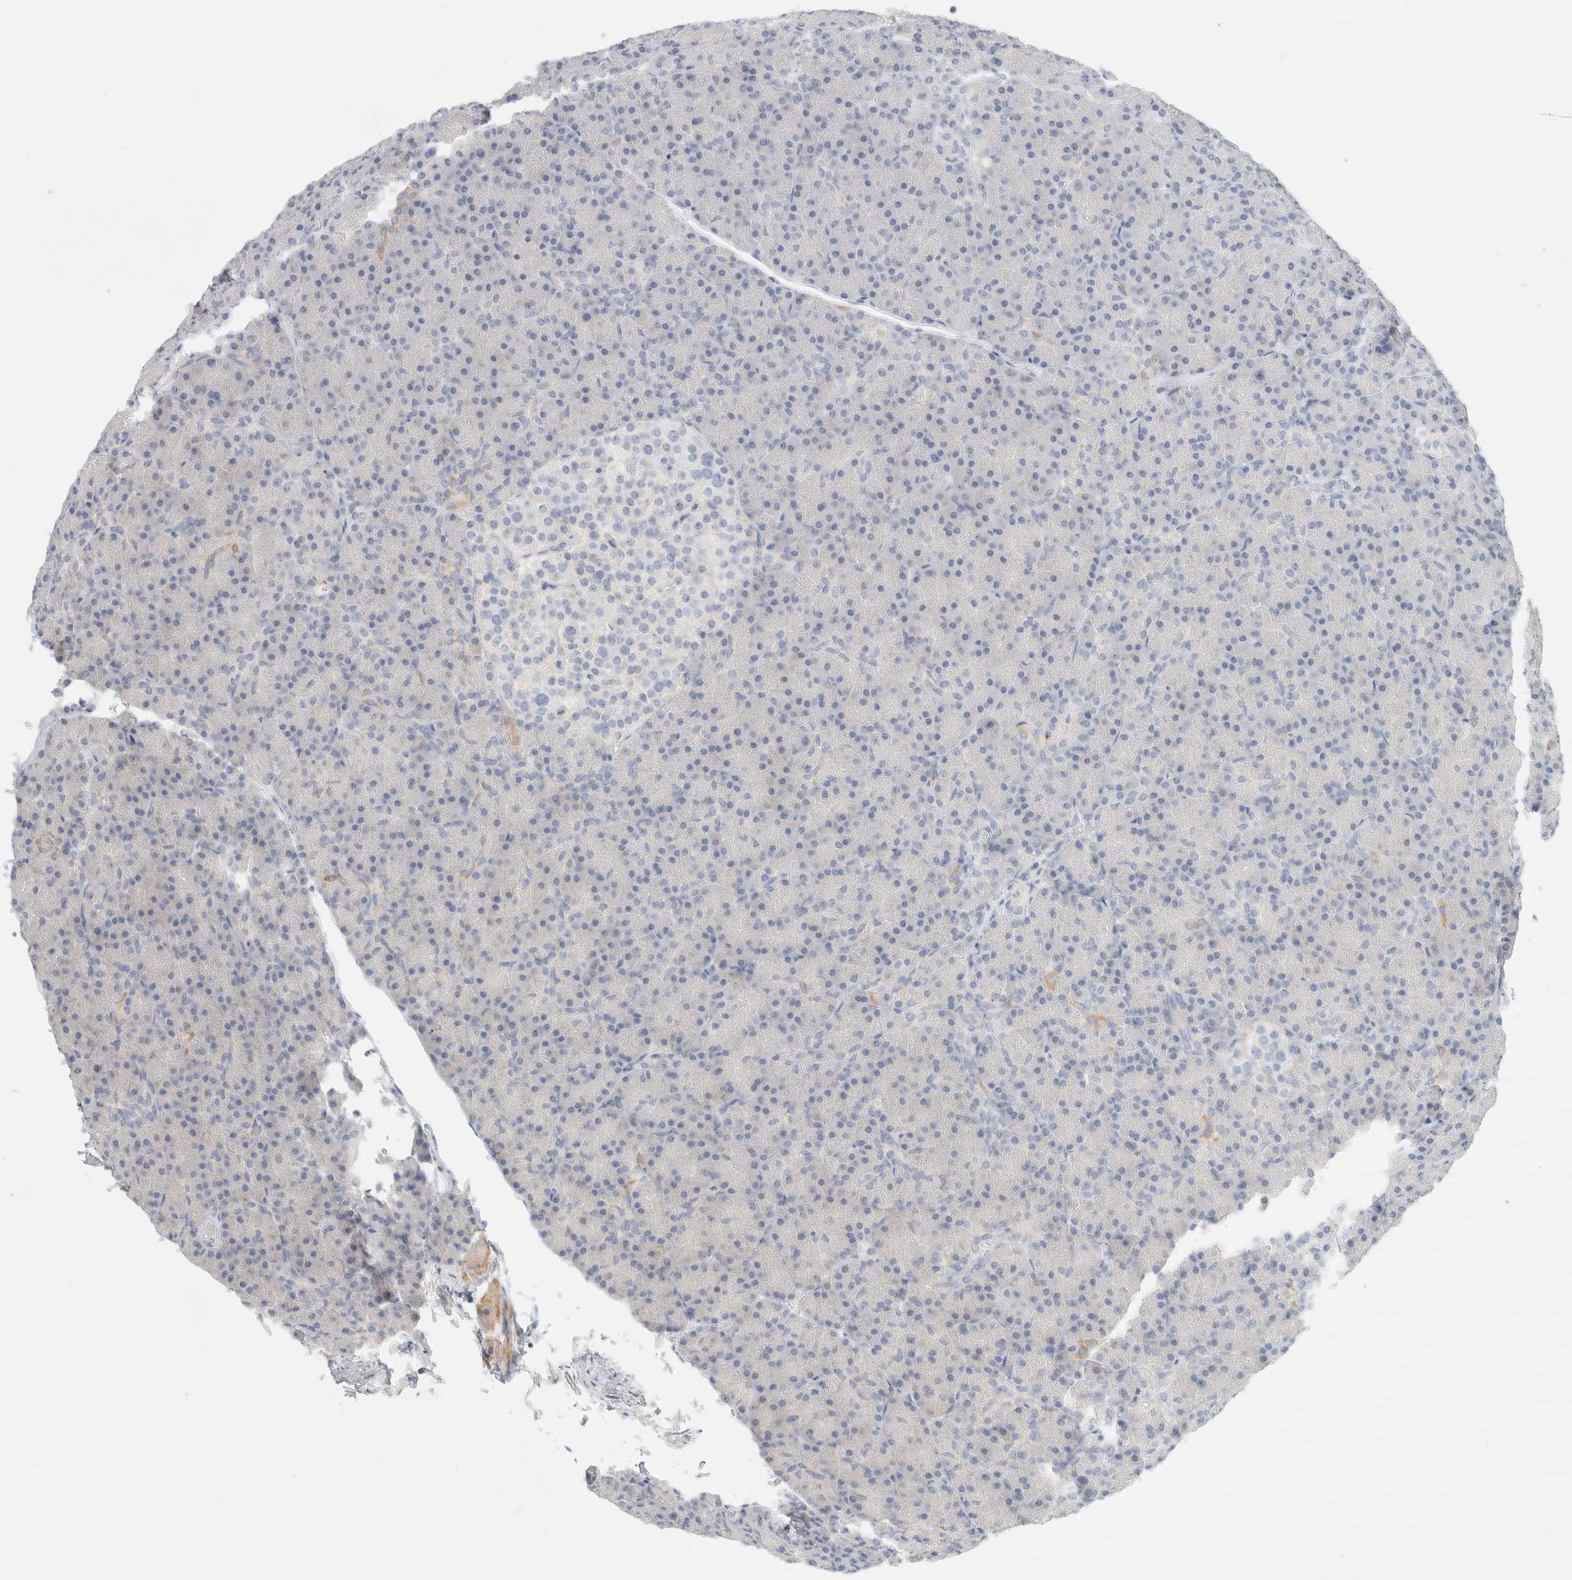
{"staining": {"intensity": "negative", "quantity": "none", "location": "none"}, "tissue": "pancreas", "cell_type": "Exocrine glandular cells", "image_type": "normal", "snomed": [{"axis": "morphology", "description": "Normal tissue, NOS"}, {"axis": "topography", "description": "Pancreas"}], "caption": "Exocrine glandular cells are negative for protein expression in benign human pancreas.", "gene": "HEXD", "patient": {"sex": "female", "age": 43}}